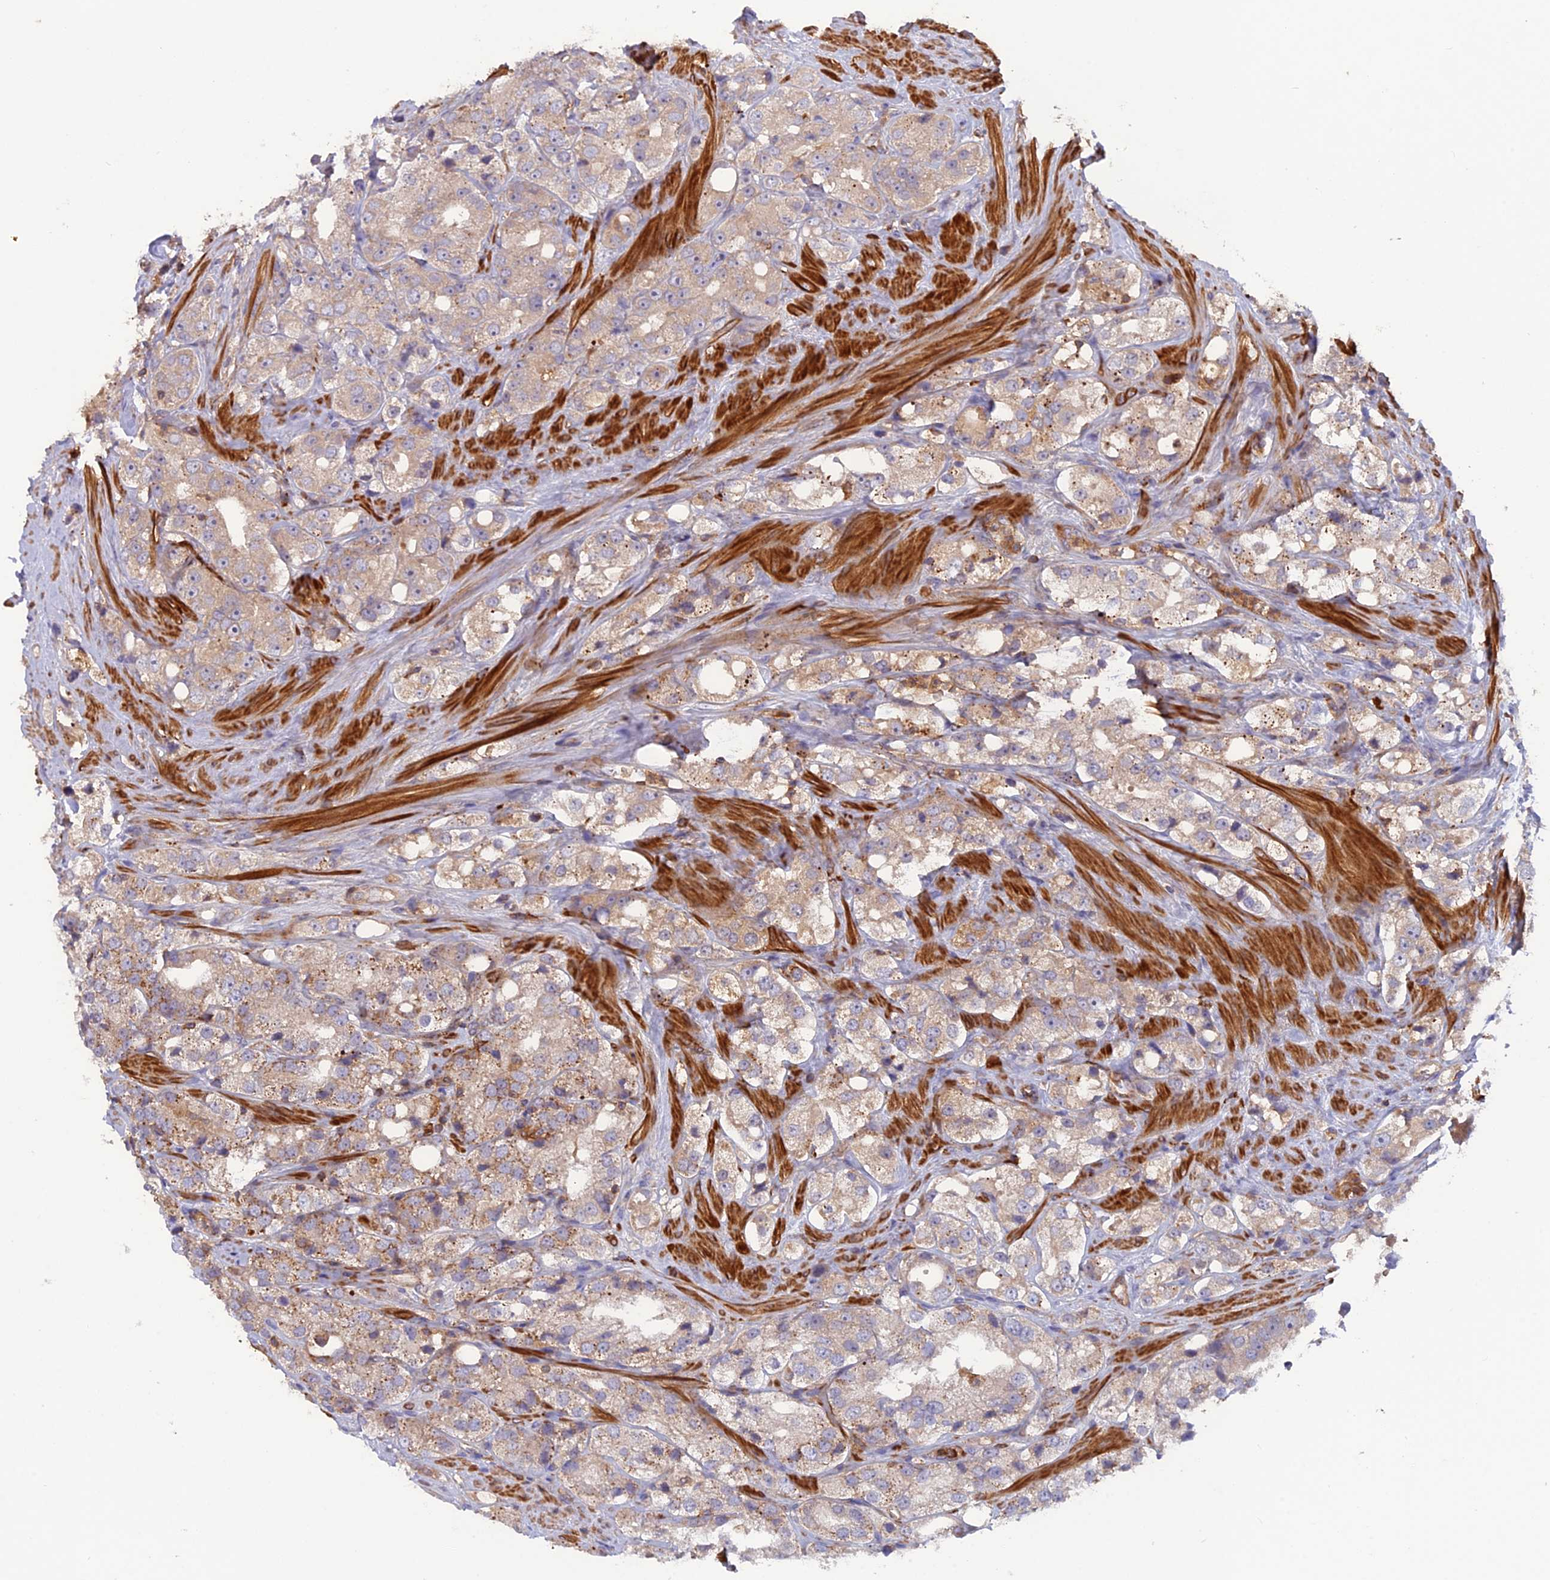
{"staining": {"intensity": "weak", "quantity": "<25%", "location": "cytoplasmic/membranous"}, "tissue": "prostate cancer", "cell_type": "Tumor cells", "image_type": "cancer", "snomed": [{"axis": "morphology", "description": "Adenocarcinoma, NOS"}, {"axis": "topography", "description": "Prostate"}], "caption": "Immunohistochemistry (IHC) image of neoplastic tissue: prostate cancer (adenocarcinoma) stained with DAB displays no significant protein expression in tumor cells.", "gene": "CPNE7", "patient": {"sex": "male", "age": 79}}